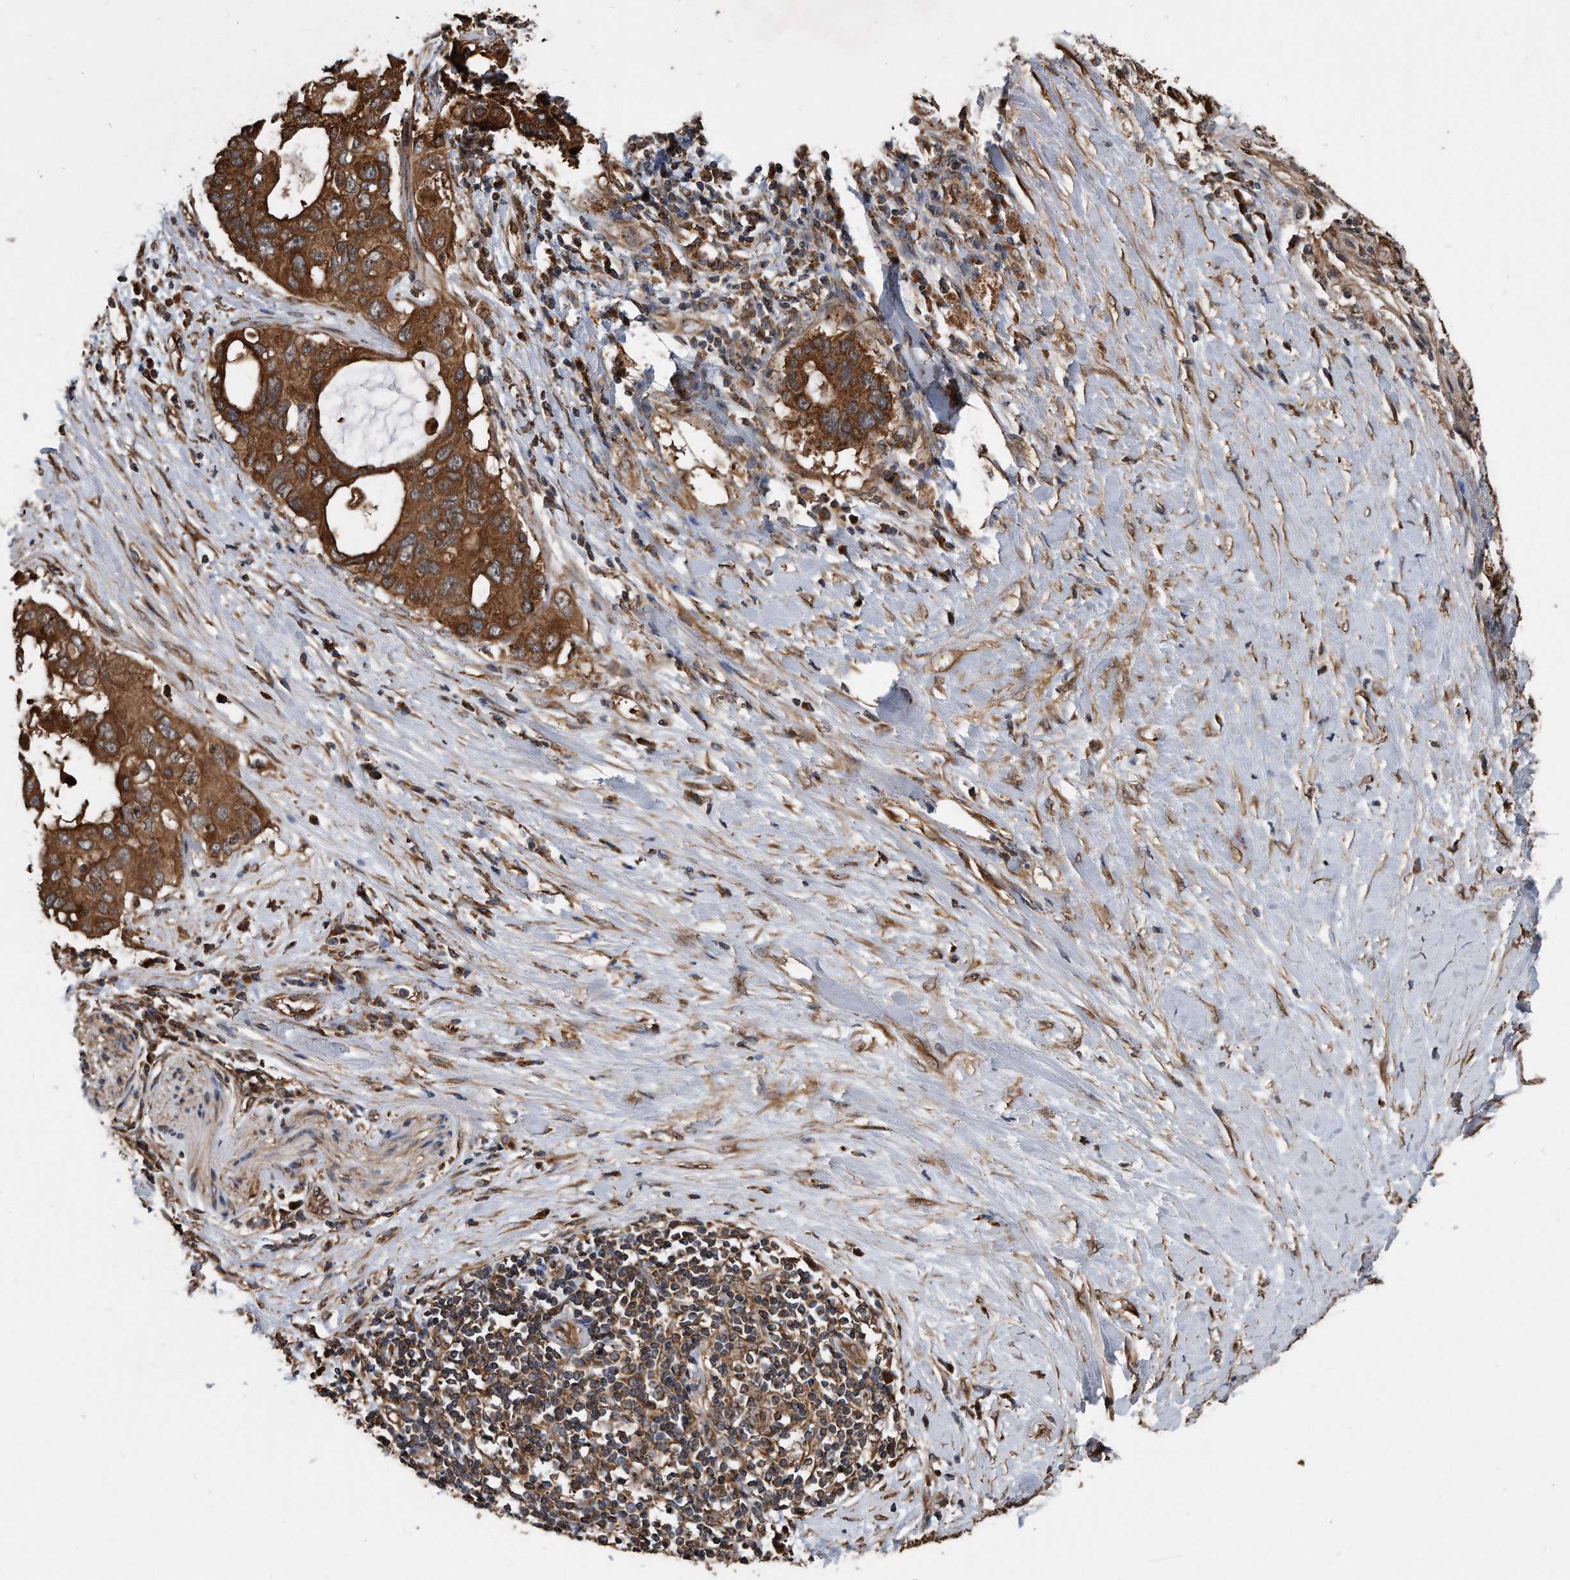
{"staining": {"intensity": "strong", "quantity": ">75%", "location": "cytoplasmic/membranous"}, "tissue": "pancreatic cancer", "cell_type": "Tumor cells", "image_type": "cancer", "snomed": [{"axis": "morphology", "description": "Adenocarcinoma, NOS"}, {"axis": "topography", "description": "Pancreas"}], "caption": "A micrograph showing strong cytoplasmic/membranous expression in approximately >75% of tumor cells in adenocarcinoma (pancreatic), as visualized by brown immunohistochemical staining.", "gene": "FAM136A", "patient": {"sex": "female", "age": 56}}